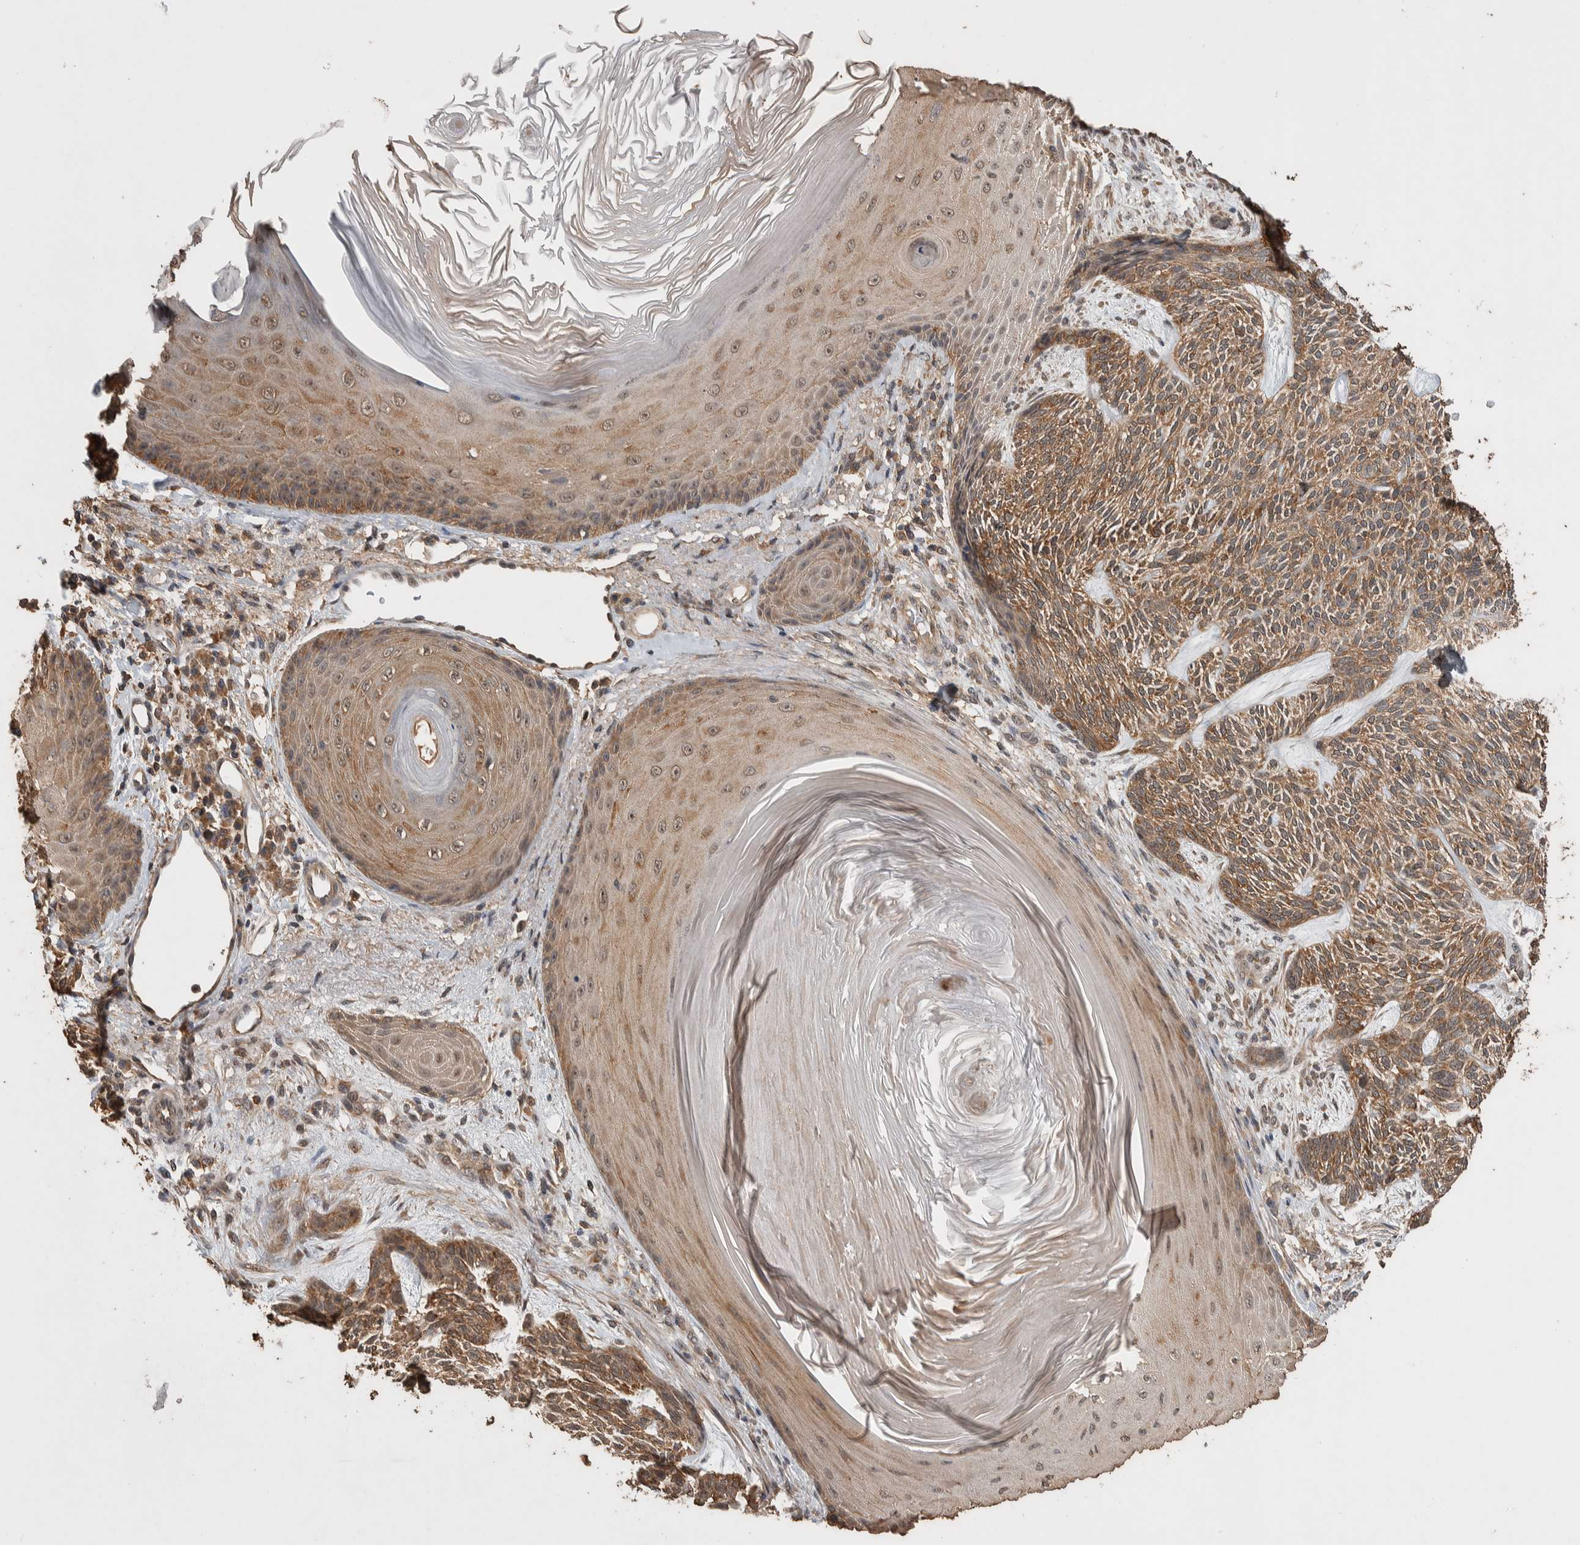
{"staining": {"intensity": "moderate", "quantity": ">75%", "location": "cytoplasmic/membranous"}, "tissue": "skin cancer", "cell_type": "Tumor cells", "image_type": "cancer", "snomed": [{"axis": "morphology", "description": "Basal cell carcinoma"}, {"axis": "topography", "description": "Skin"}], "caption": "Skin cancer (basal cell carcinoma) was stained to show a protein in brown. There is medium levels of moderate cytoplasmic/membranous expression in approximately >75% of tumor cells.", "gene": "DVL2", "patient": {"sex": "male", "age": 55}}